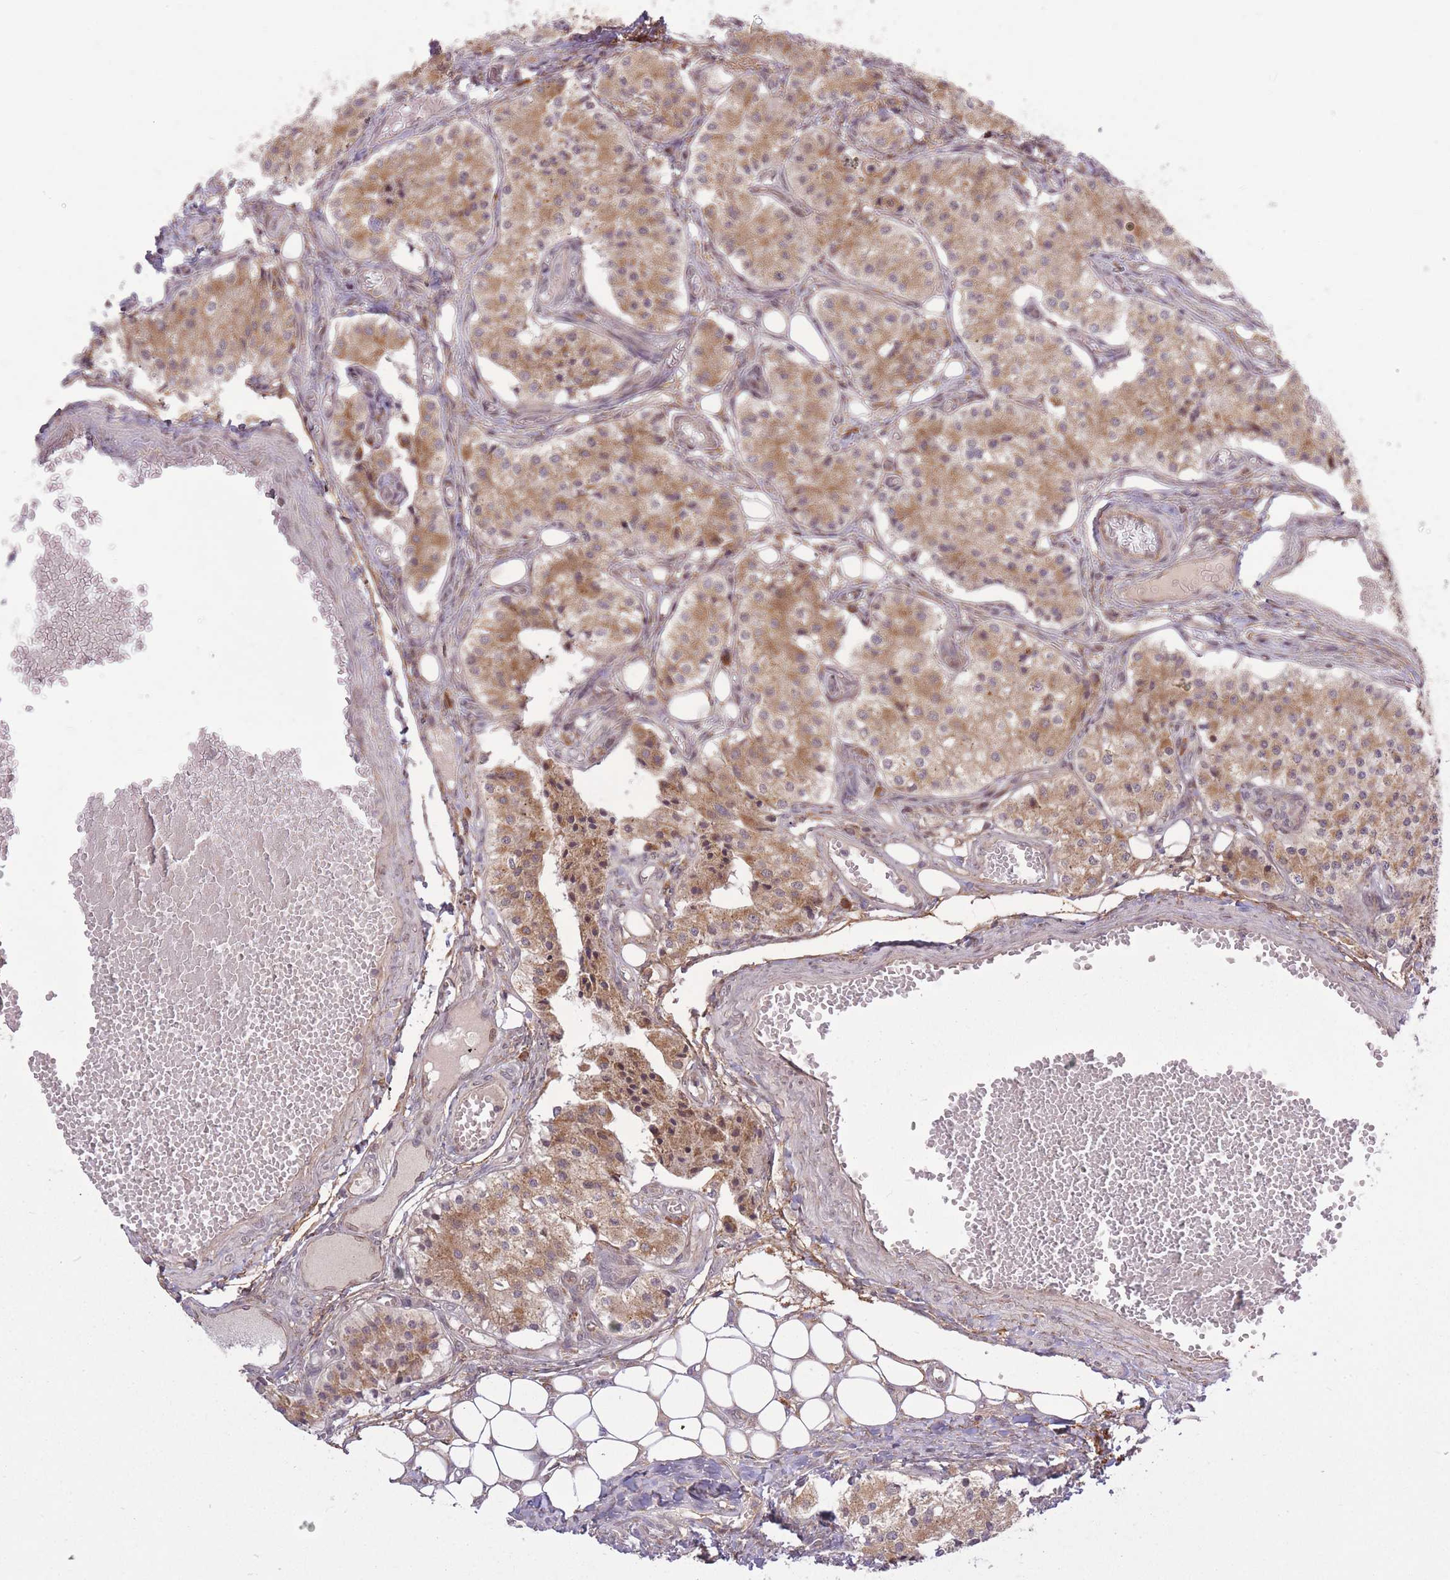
{"staining": {"intensity": "moderate", "quantity": ">75%", "location": "cytoplasmic/membranous"}, "tissue": "carcinoid", "cell_type": "Tumor cells", "image_type": "cancer", "snomed": [{"axis": "morphology", "description": "Carcinoid, malignant, NOS"}, {"axis": "topography", "description": "Colon"}], "caption": "A brown stain highlights moderate cytoplasmic/membranous positivity of a protein in carcinoid tumor cells. (DAB = brown stain, brightfield microscopy at high magnification).", "gene": "ZNF391", "patient": {"sex": "female", "age": 52}}